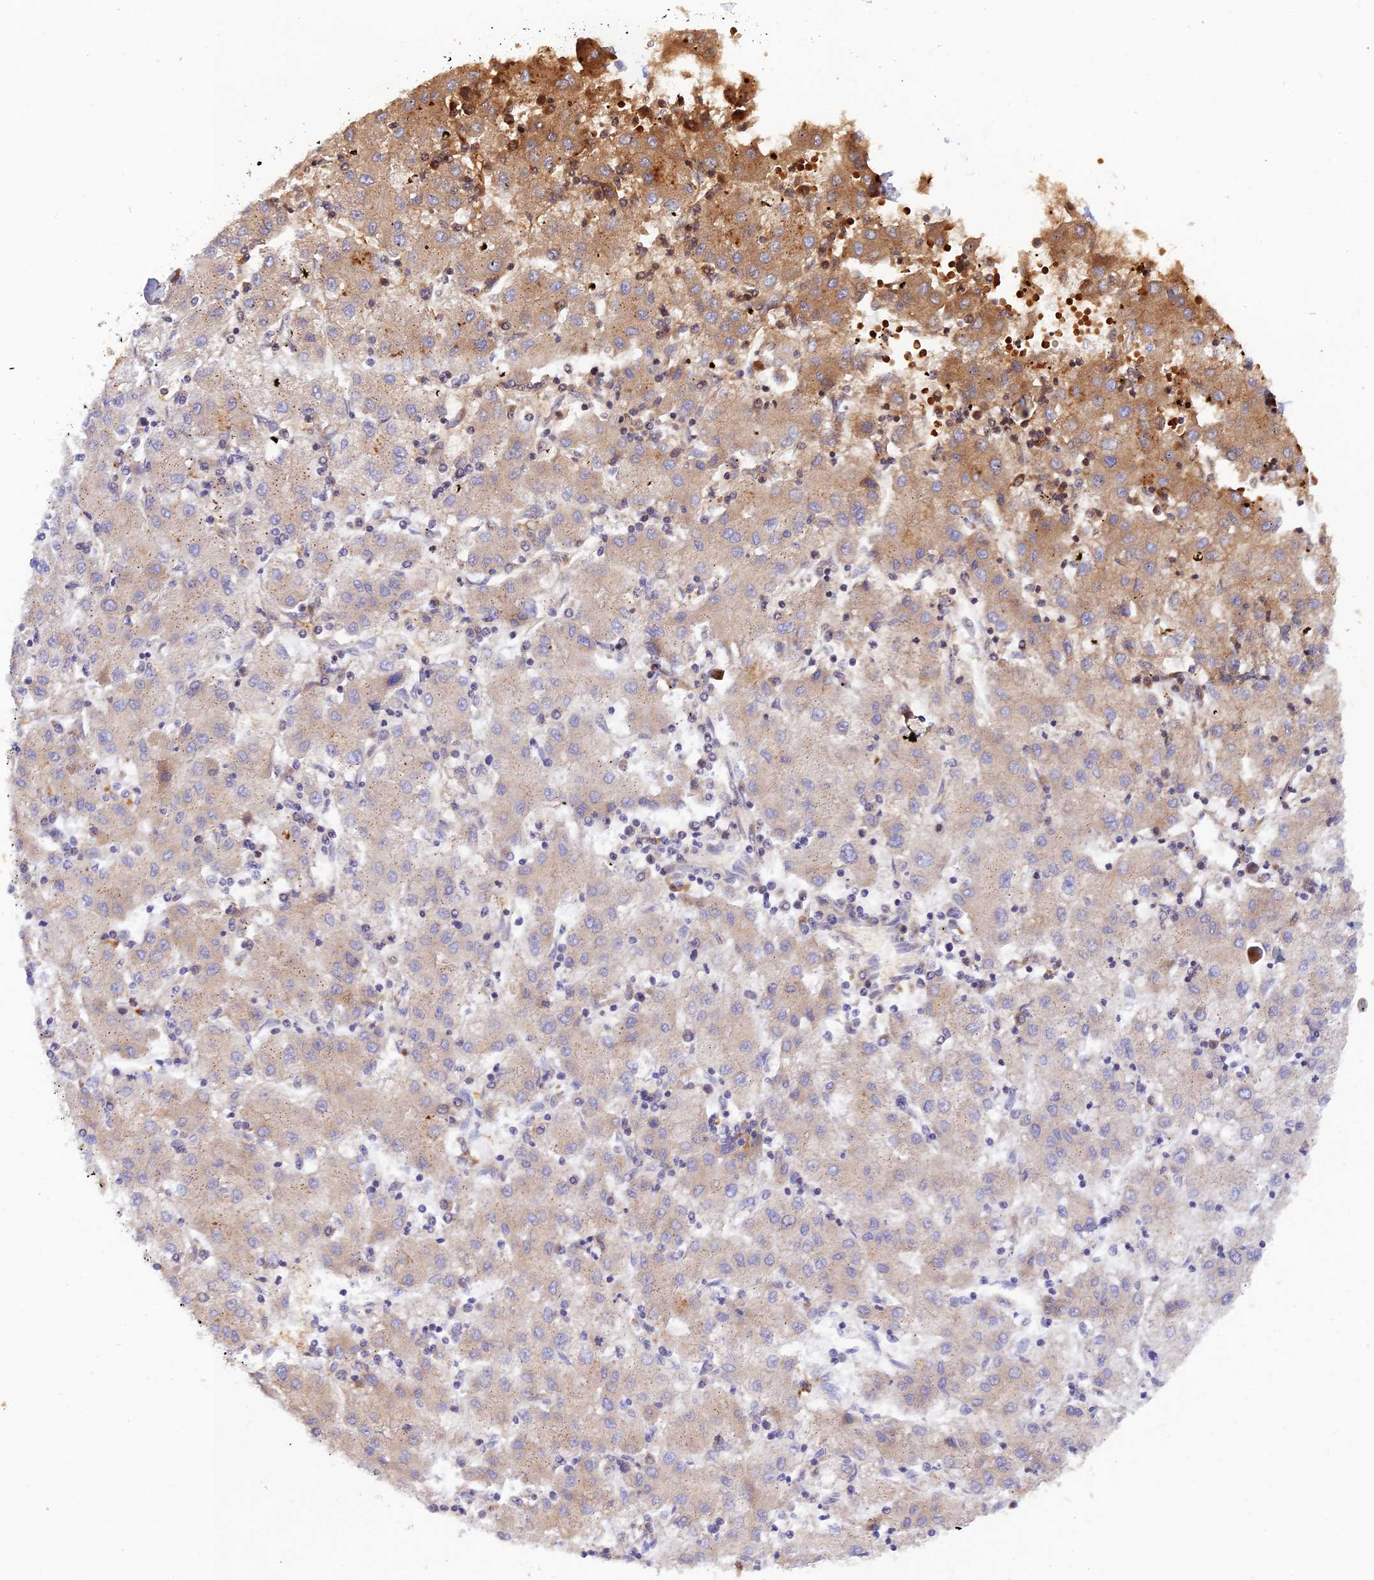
{"staining": {"intensity": "moderate", "quantity": "<25%", "location": "cytoplasmic/membranous"}, "tissue": "liver cancer", "cell_type": "Tumor cells", "image_type": "cancer", "snomed": [{"axis": "morphology", "description": "Carcinoma, Hepatocellular, NOS"}, {"axis": "topography", "description": "Liver"}], "caption": "Immunohistochemical staining of human liver cancer reveals moderate cytoplasmic/membranous protein expression in approximately <25% of tumor cells.", "gene": "WDFY4", "patient": {"sex": "male", "age": 72}}